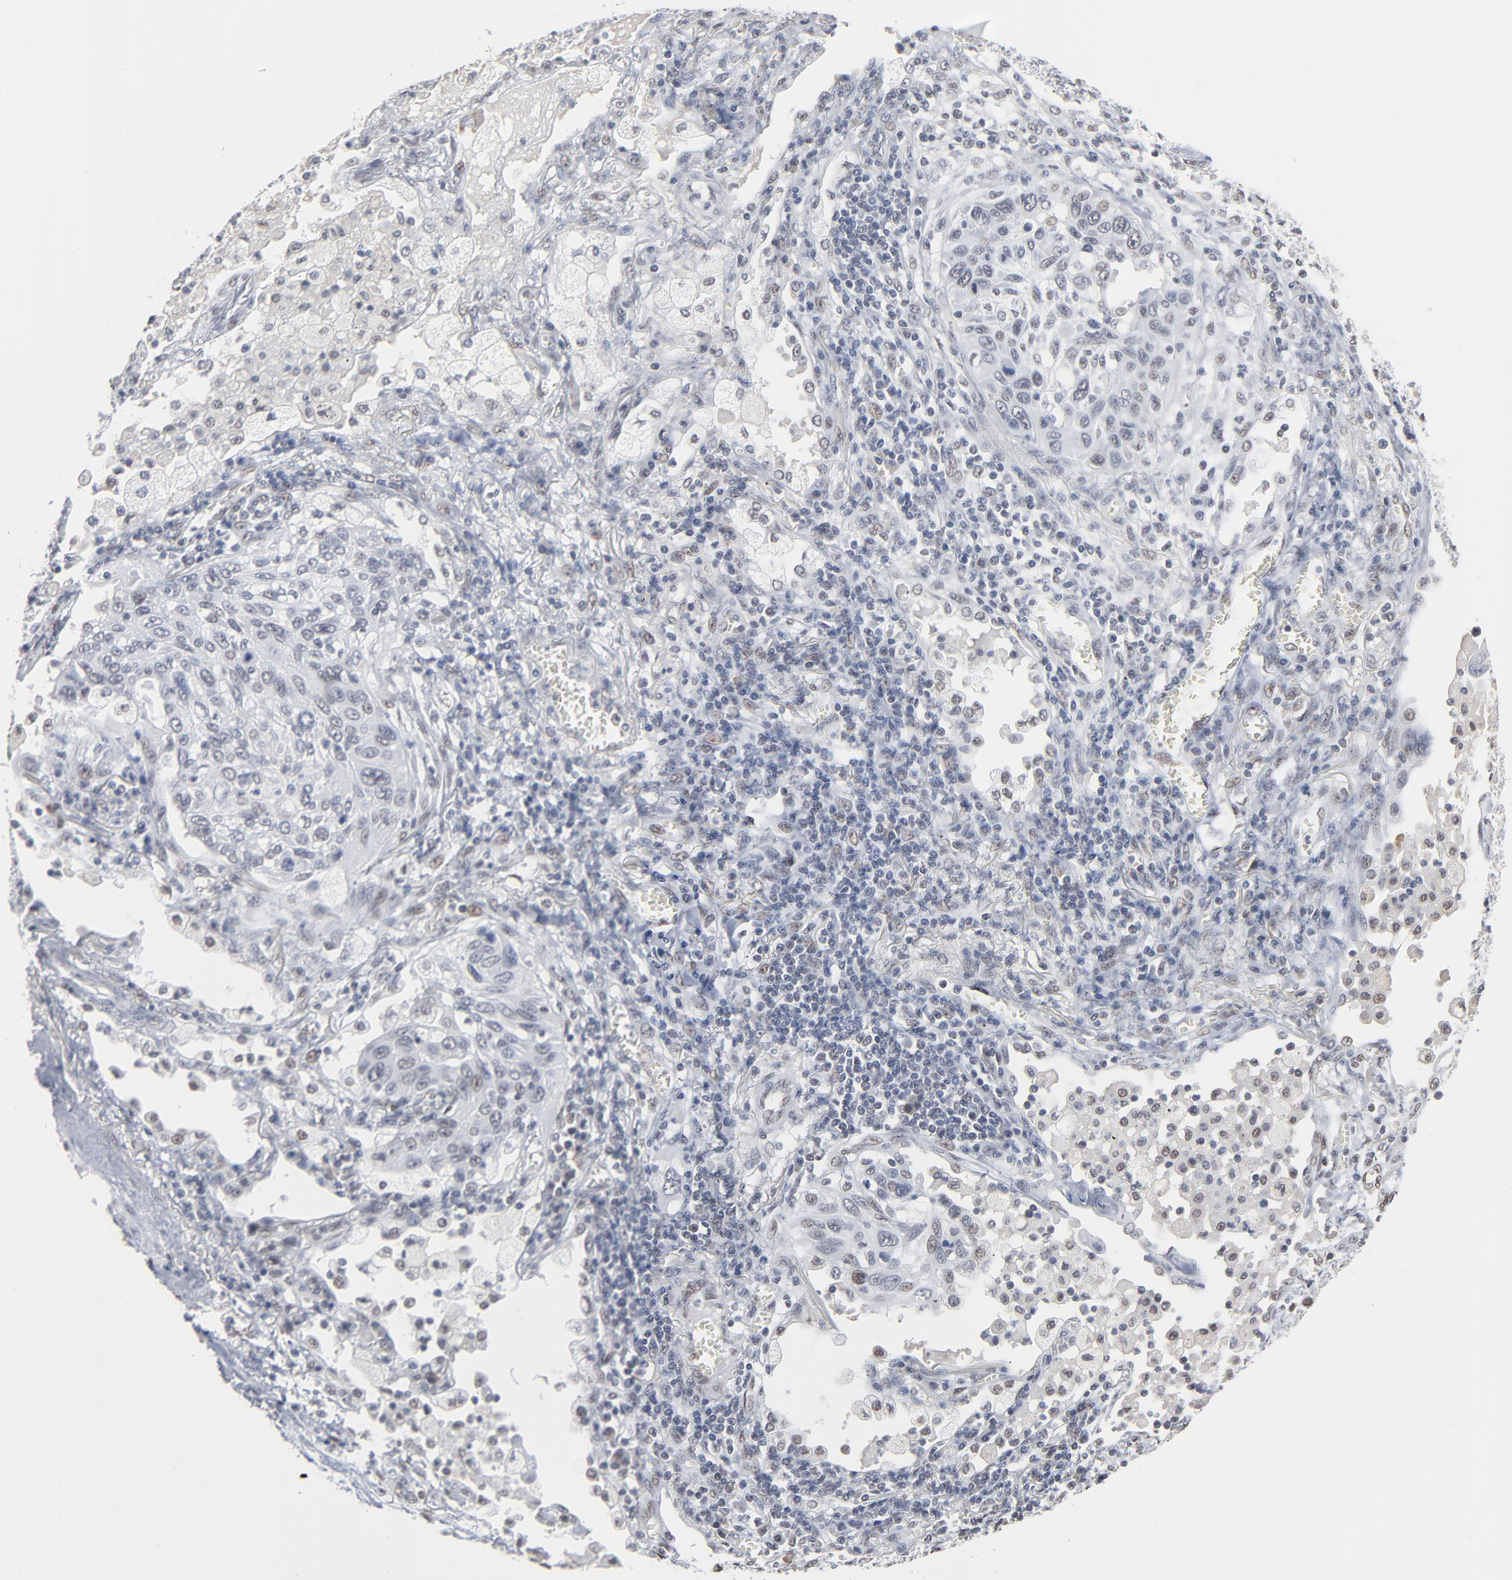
{"staining": {"intensity": "weak", "quantity": "<25%", "location": "nuclear"}, "tissue": "lung cancer", "cell_type": "Tumor cells", "image_type": "cancer", "snomed": [{"axis": "morphology", "description": "Squamous cell carcinoma, NOS"}, {"axis": "topography", "description": "Lung"}], "caption": "IHC histopathology image of neoplastic tissue: human lung cancer stained with DAB exhibits no significant protein positivity in tumor cells.", "gene": "ATF7", "patient": {"sex": "female", "age": 76}}